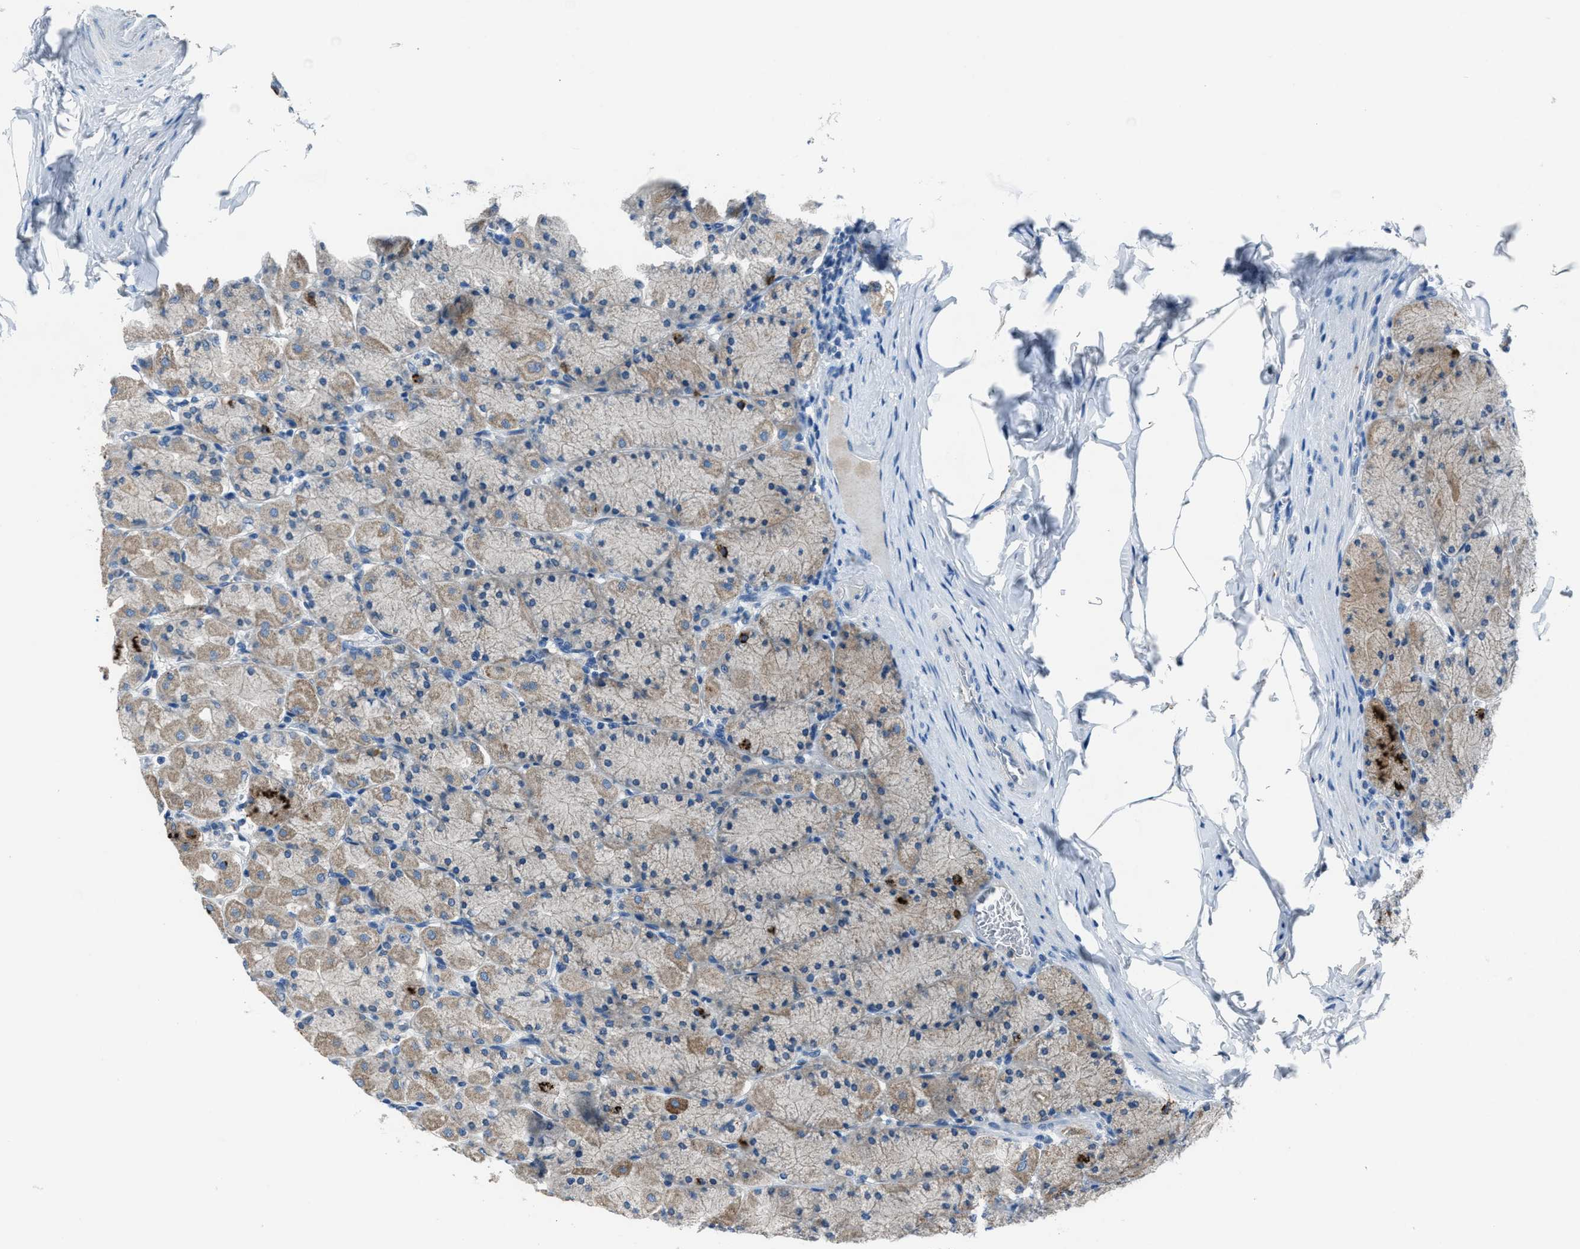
{"staining": {"intensity": "moderate", "quantity": "25%-75%", "location": "cytoplasmic/membranous"}, "tissue": "stomach", "cell_type": "Glandular cells", "image_type": "normal", "snomed": [{"axis": "morphology", "description": "Normal tissue, NOS"}, {"axis": "topography", "description": "Stomach, upper"}], "caption": "Moderate cytoplasmic/membranous protein staining is identified in about 25%-75% of glandular cells in stomach. Using DAB (3,3'-diaminobenzidine) (brown) and hematoxylin (blue) stains, captured at high magnification using brightfield microscopy.", "gene": "ADAM2", "patient": {"sex": "female", "age": 56}}